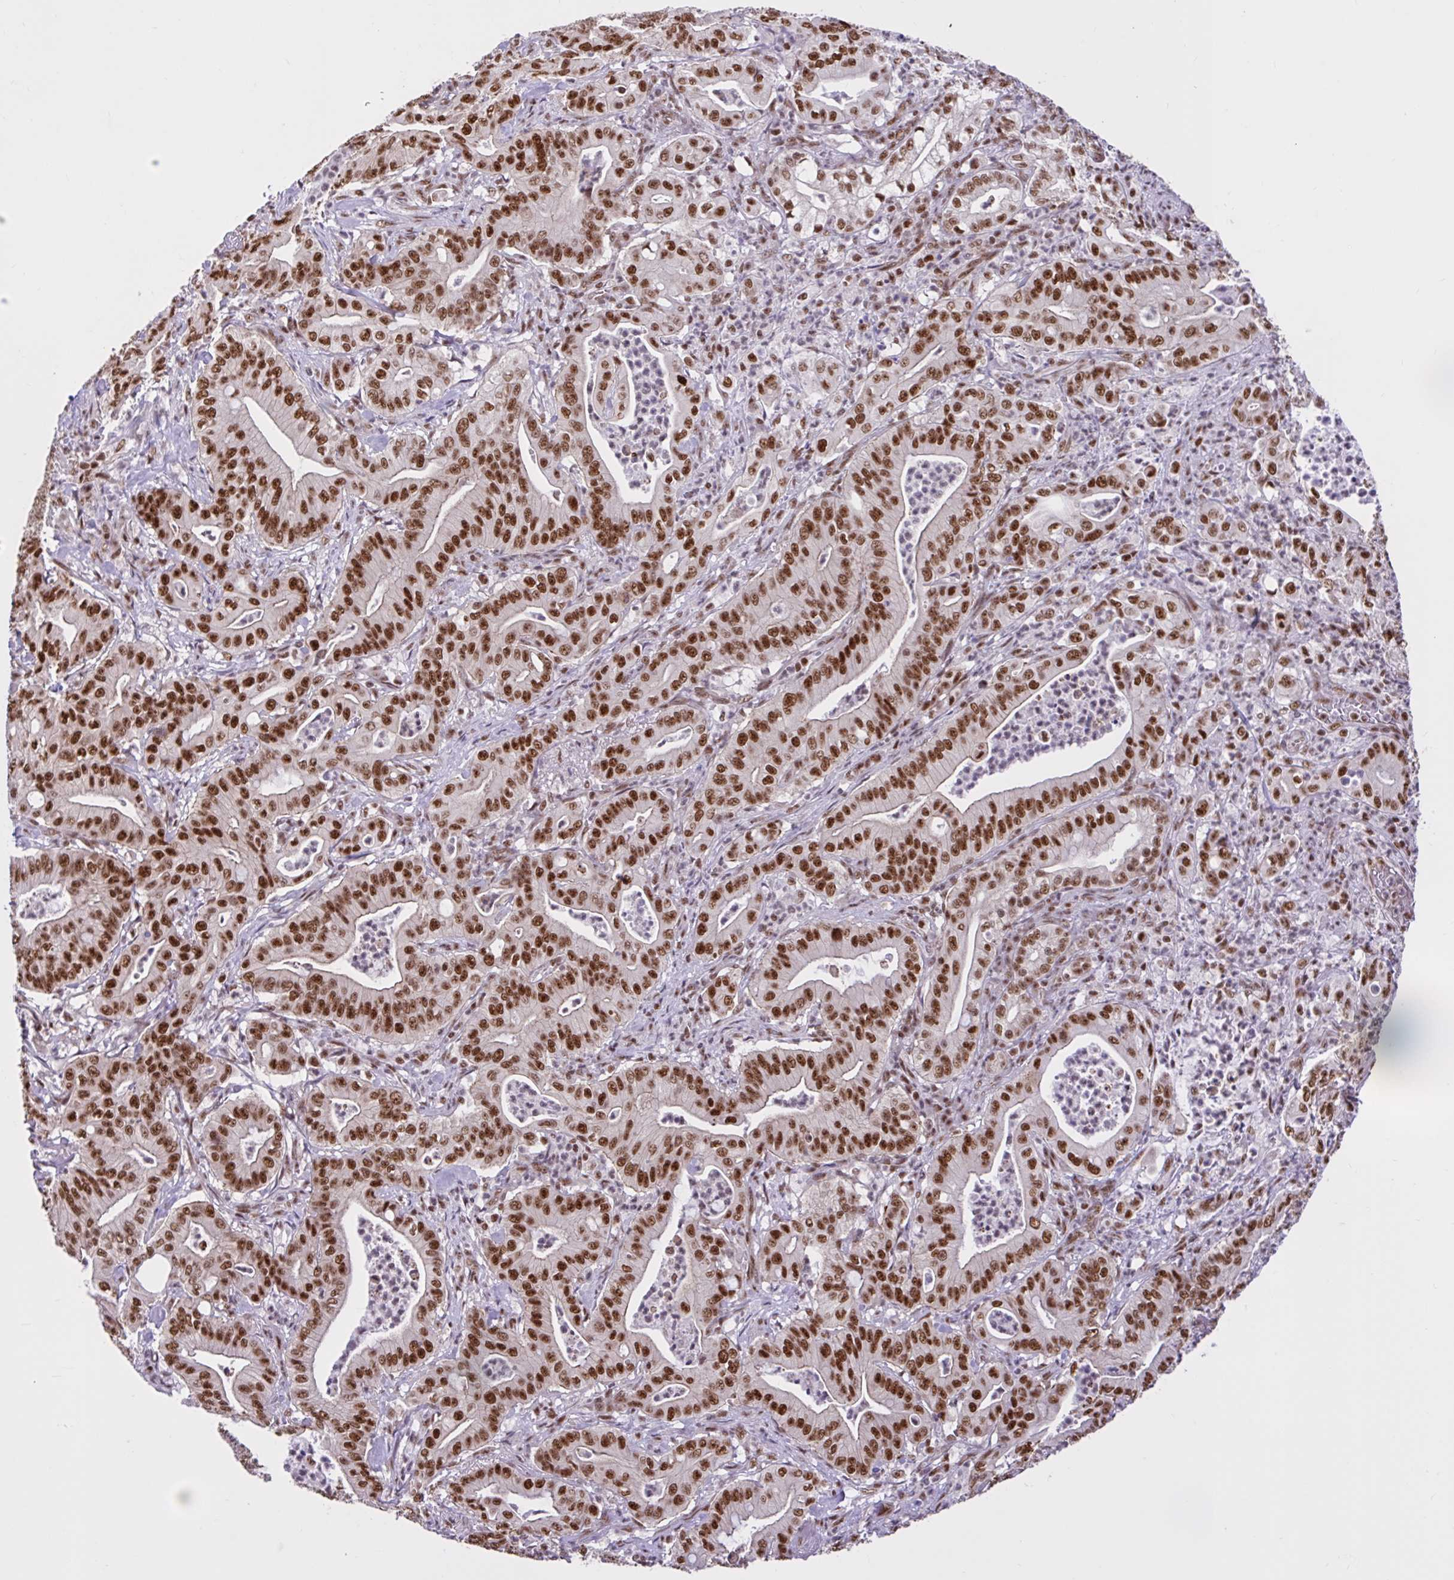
{"staining": {"intensity": "strong", "quantity": ">75%", "location": "nuclear"}, "tissue": "pancreatic cancer", "cell_type": "Tumor cells", "image_type": "cancer", "snomed": [{"axis": "morphology", "description": "Adenocarcinoma, NOS"}, {"axis": "topography", "description": "Pancreas"}], "caption": "Pancreatic cancer was stained to show a protein in brown. There is high levels of strong nuclear staining in about >75% of tumor cells.", "gene": "CCDC12", "patient": {"sex": "male", "age": 71}}